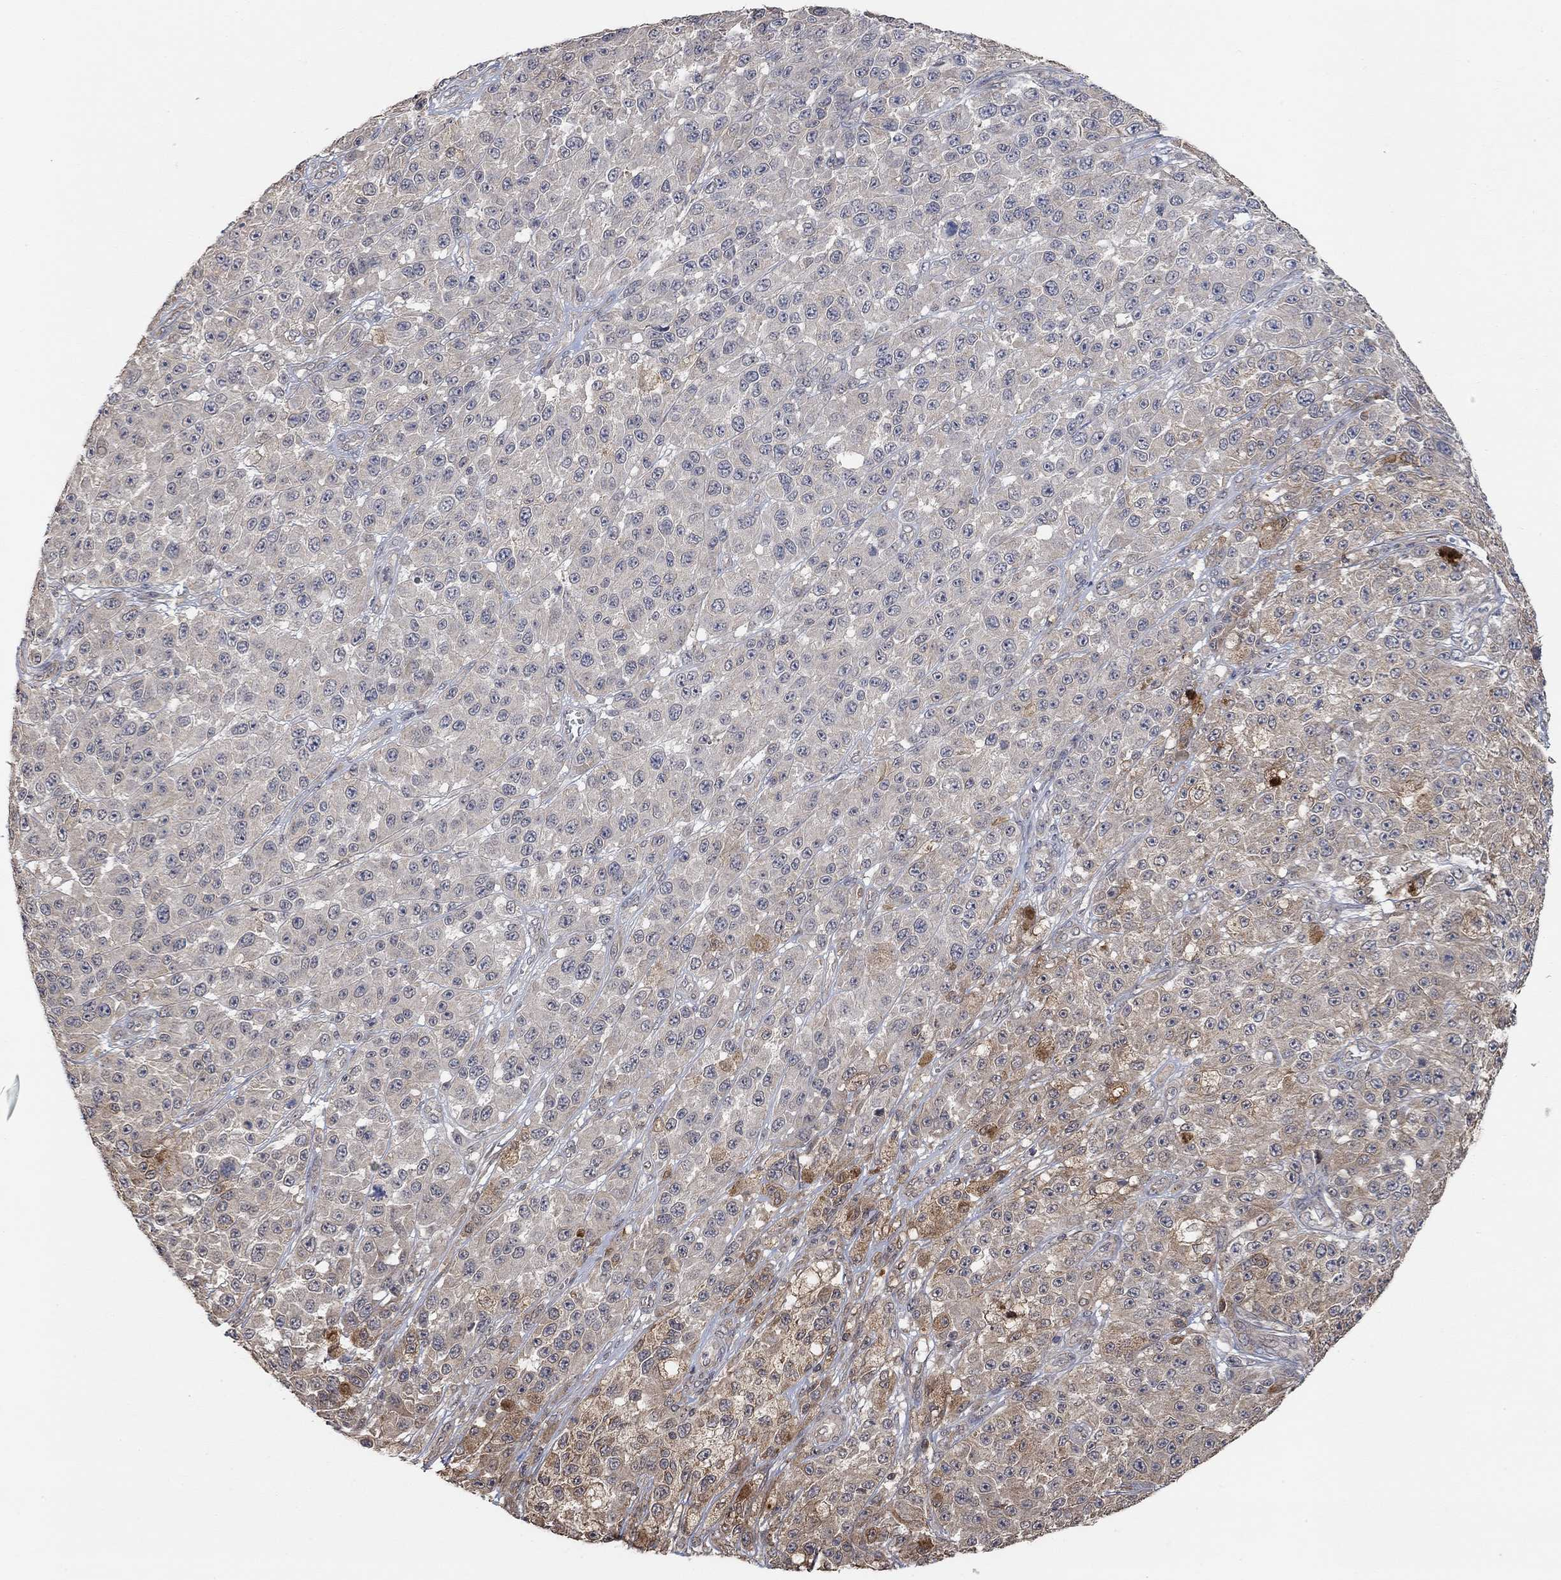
{"staining": {"intensity": "moderate", "quantity": "<25%", "location": "cytoplasmic/membranous"}, "tissue": "melanoma", "cell_type": "Tumor cells", "image_type": "cancer", "snomed": [{"axis": "morphology", "description": "Malignant melanoma, NOS"}, {"axis": "topography", "description": "Skin"}], "caption": "Immunohistochemical staining of melanoma shows moderate cytoplasmic/membranous protein expression in approximately <25% of tumor cells.", "gene": "UNC5B", "patient": {"sex": "female", "age": 58}}